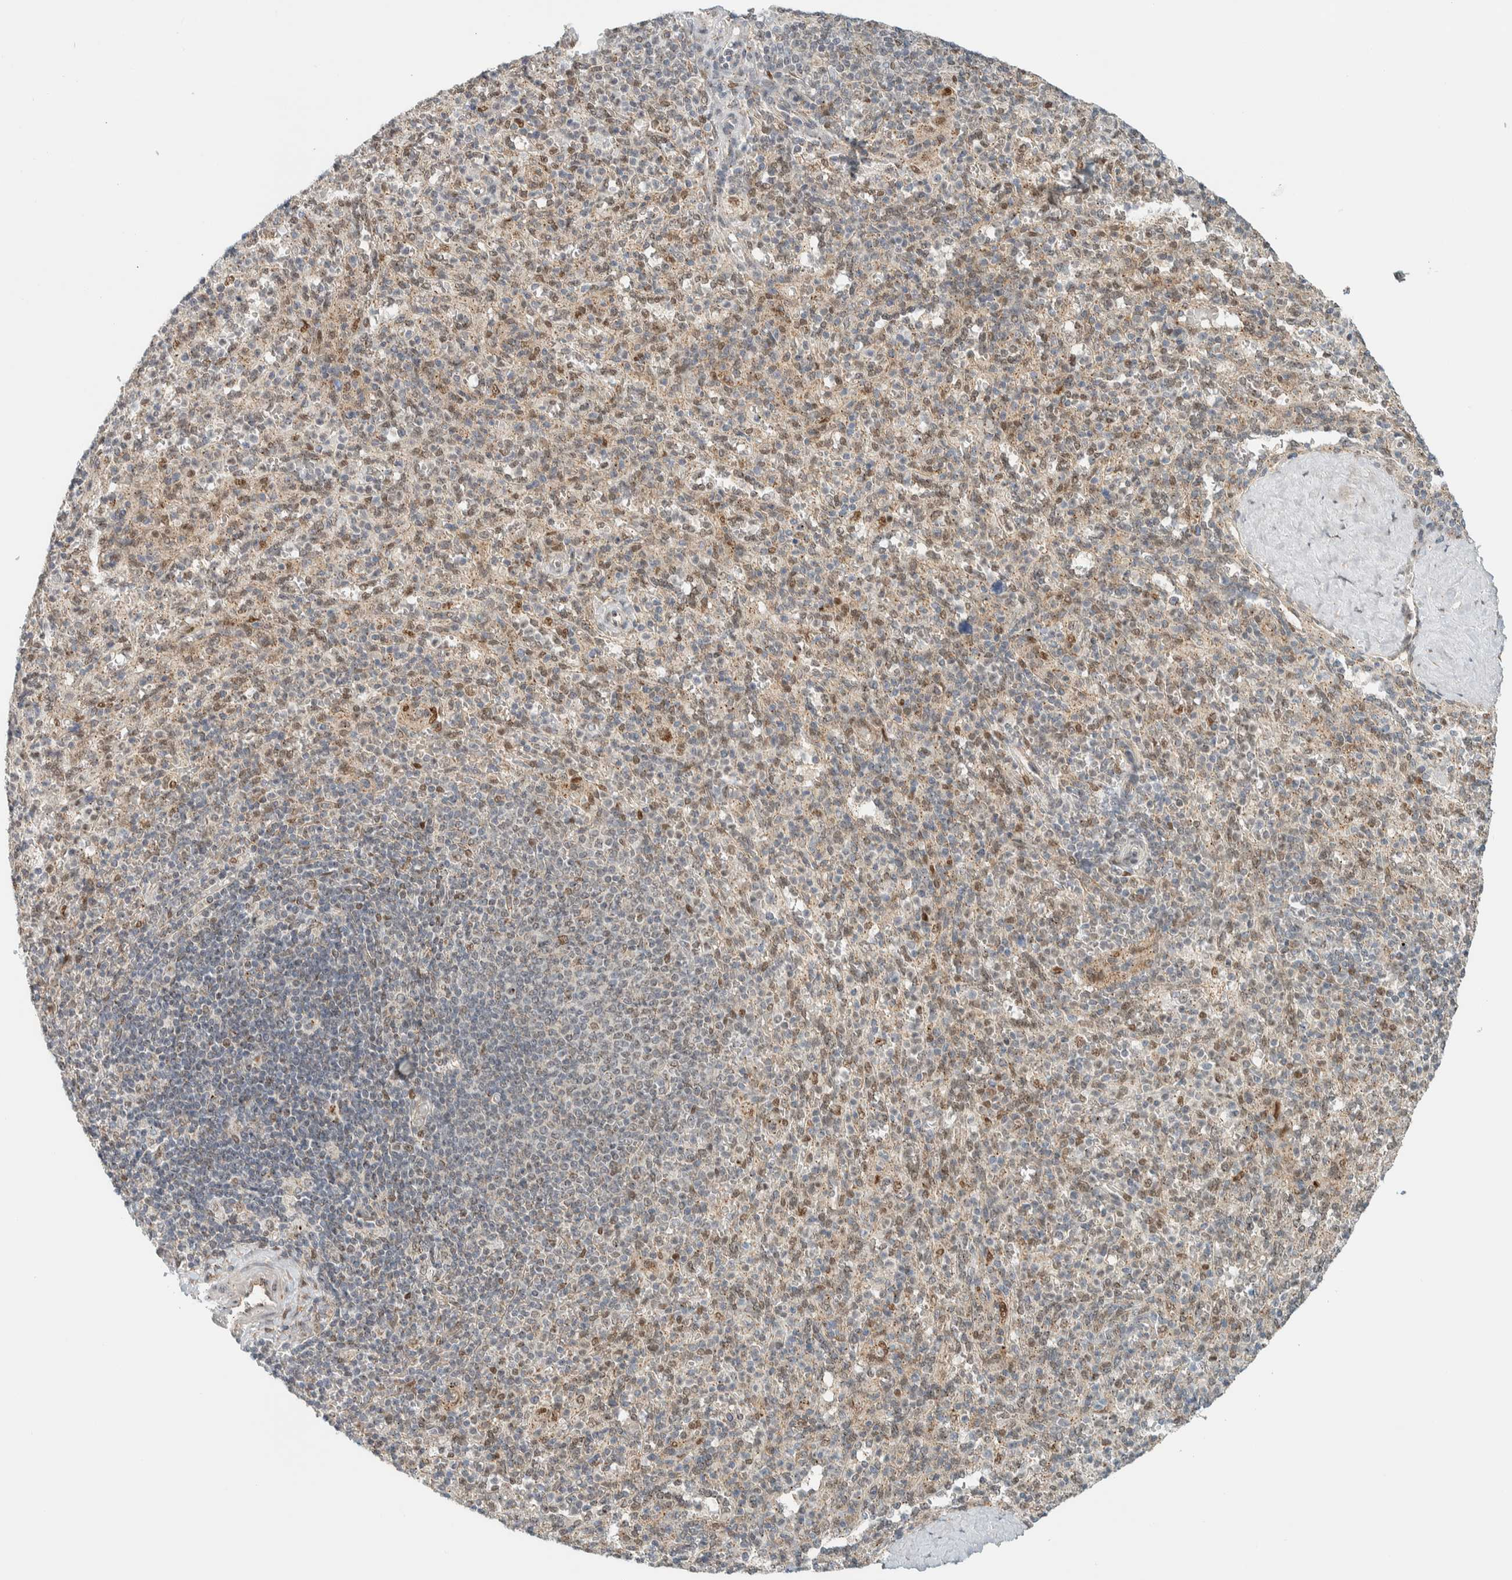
{"staining": {"intensity": "weak", "quantity": "25%-75%", "location": "nuclear"}, "tissue": "spleen", "cell_type": "Cells in red pulp", "image_type": "normal", "snomed": [{"axis": "morphology", "description": "Normal tissue, NOS"}, {"axis": "topography", "description": "Spleen"}], "caption": "About 25%-75% of cells in red pulp in benign spleen display weak nuclear protein staining as visualized by brown immunohistochemical staining.", "gene": "TFE3", "patient": {"sex": "male", "age": 36}}